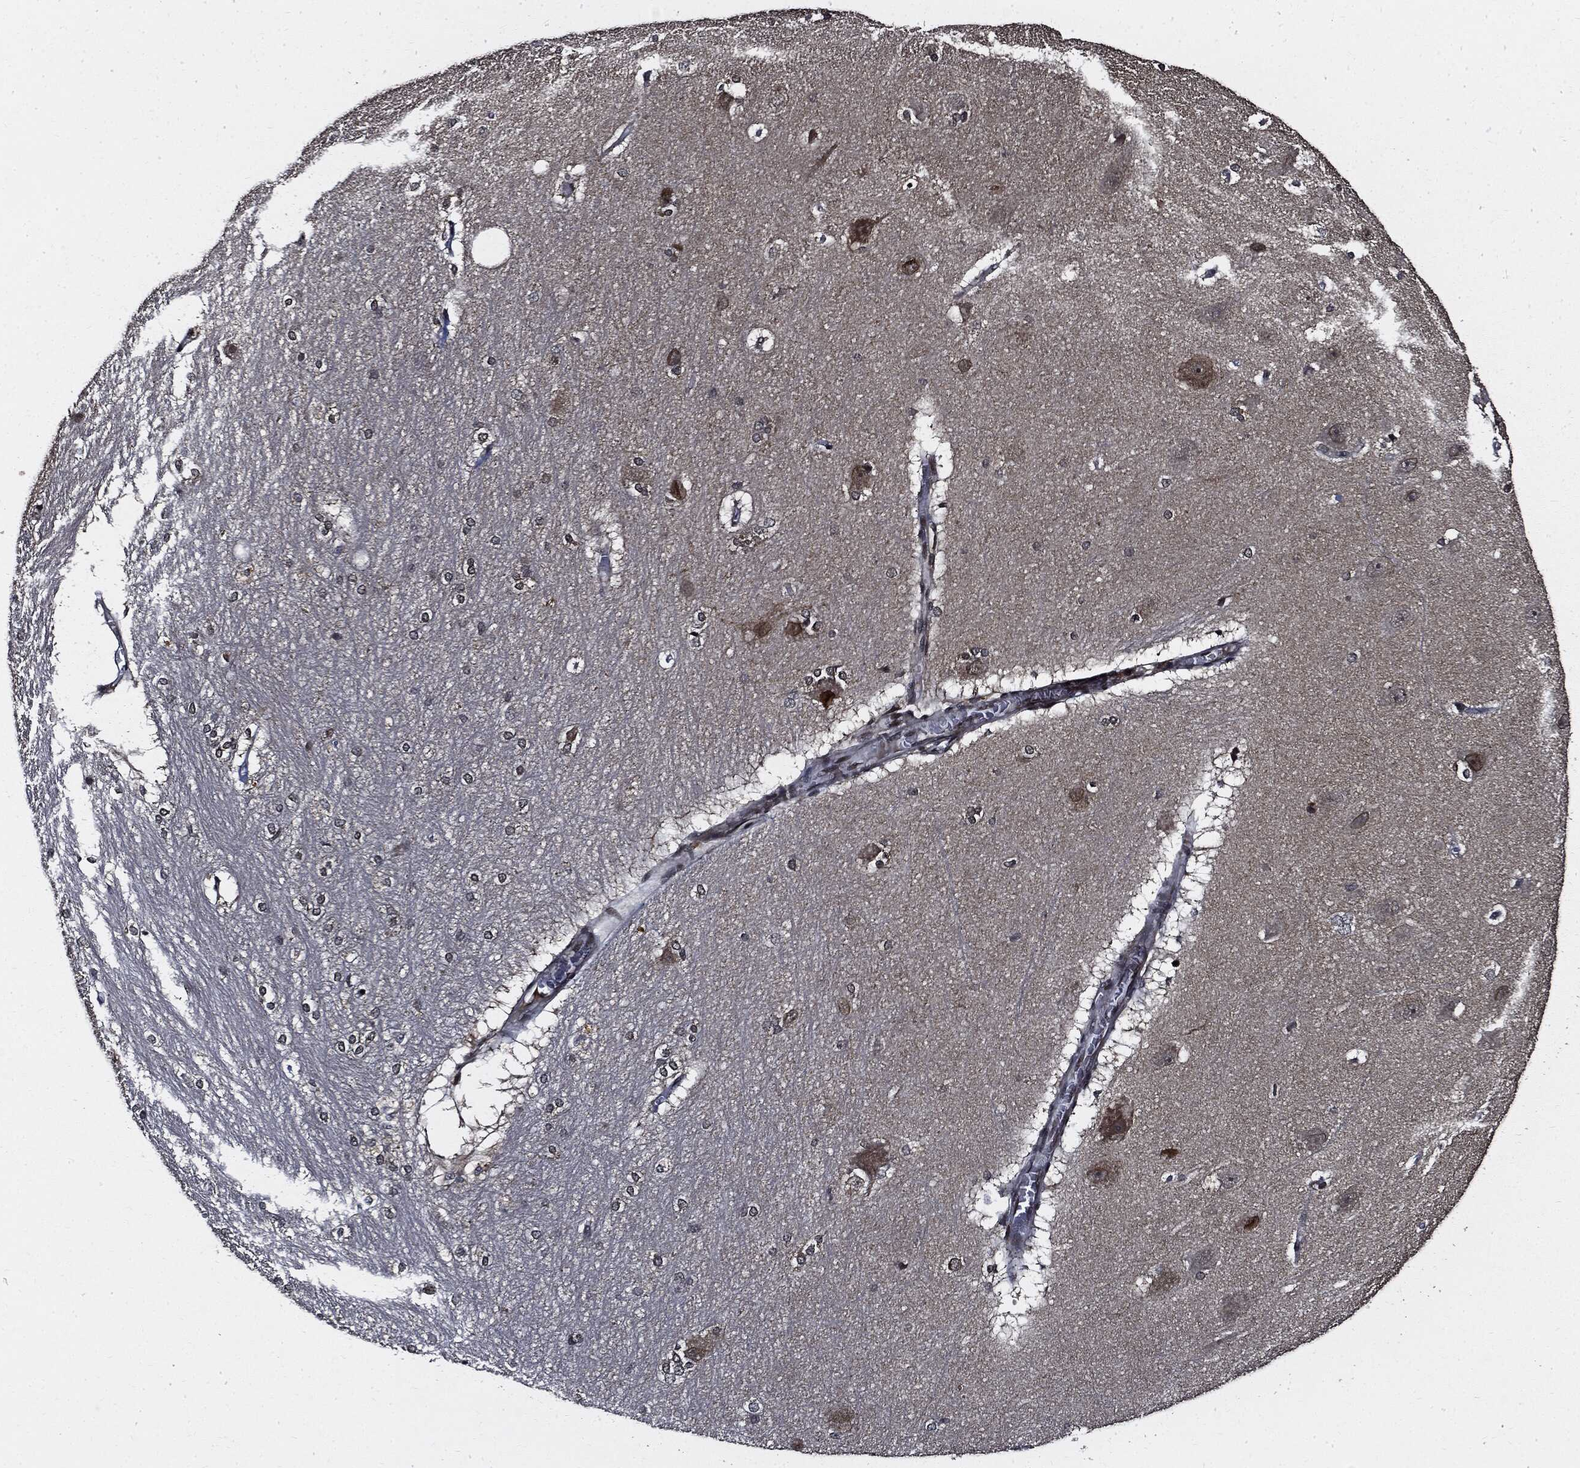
{"staining": {"intensity": "negative", "quantity": "none", "location": "none"}, "tissue": "hippocampus", "cell_type": "Glial cells", "image_type": "normal", "snomed": [{"axis": "morphology", "description": "Normal tissue, NOS"}, {"axis": "topography", "description": "Cerebral cortex"}, {"axis": "topography", "description": "Hippocampus"}], "caption": "Protein analysis of benign hippocampus demonstrates no significant staining in glial cells.", "gene": "SUGT1", "patient": {"sex": "female", "age": 19}}